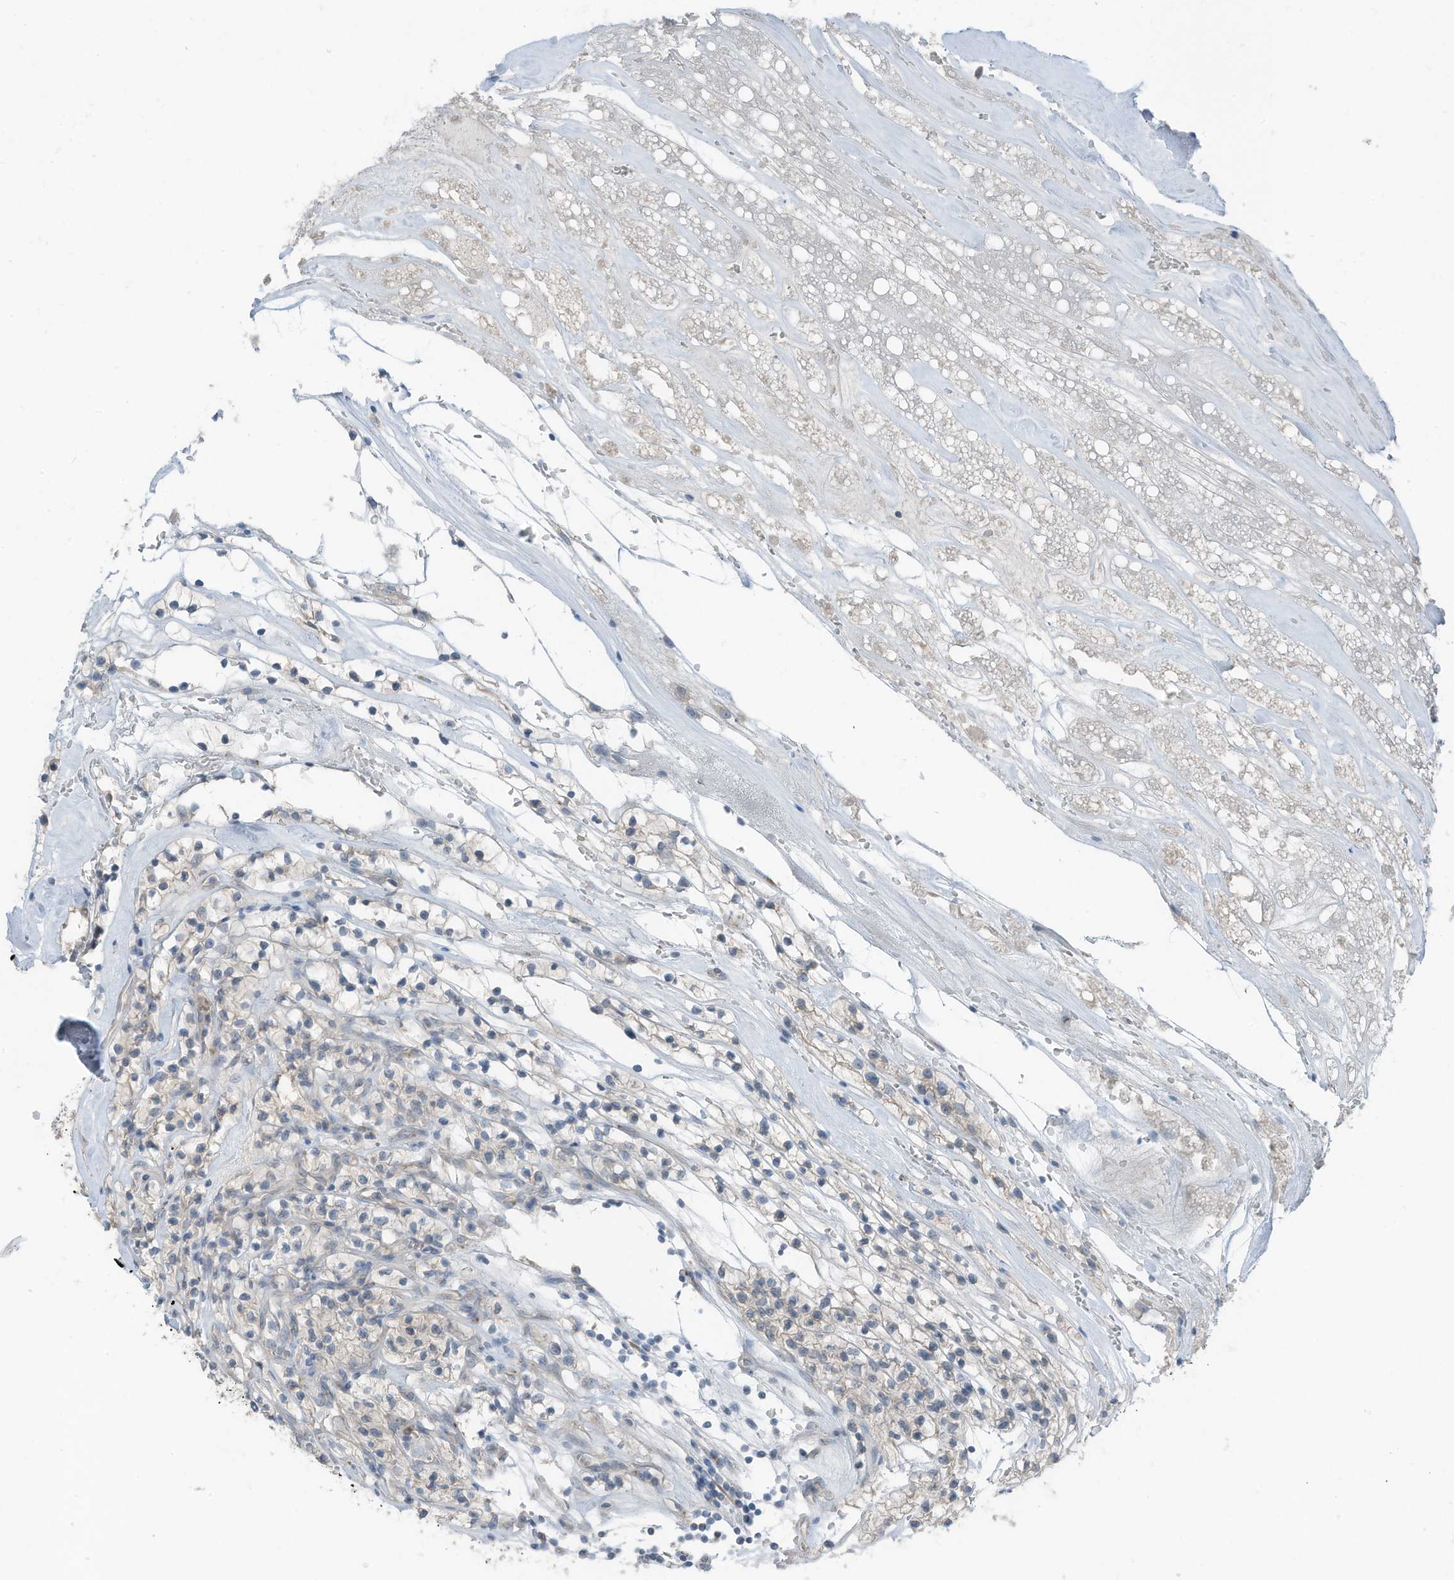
{"staining": {"intensity": "negative", "quantity": "none", "location": "none"}, "tissue": "renal cancer", "cell_type": "Tumor cells", "image_type": "cancer", "snomed": [{"axis": "morphology", "description": "Adenocarcinoma, NOS"}, {"axis": "topography", "description": "Kidney"}], "caption": "Renal cancer stained for a protein using immunohistochemistry reveals no staining tumor cells.", "gene": "ARHGEF33", "patient": {"sex": "female", "age": 57}}